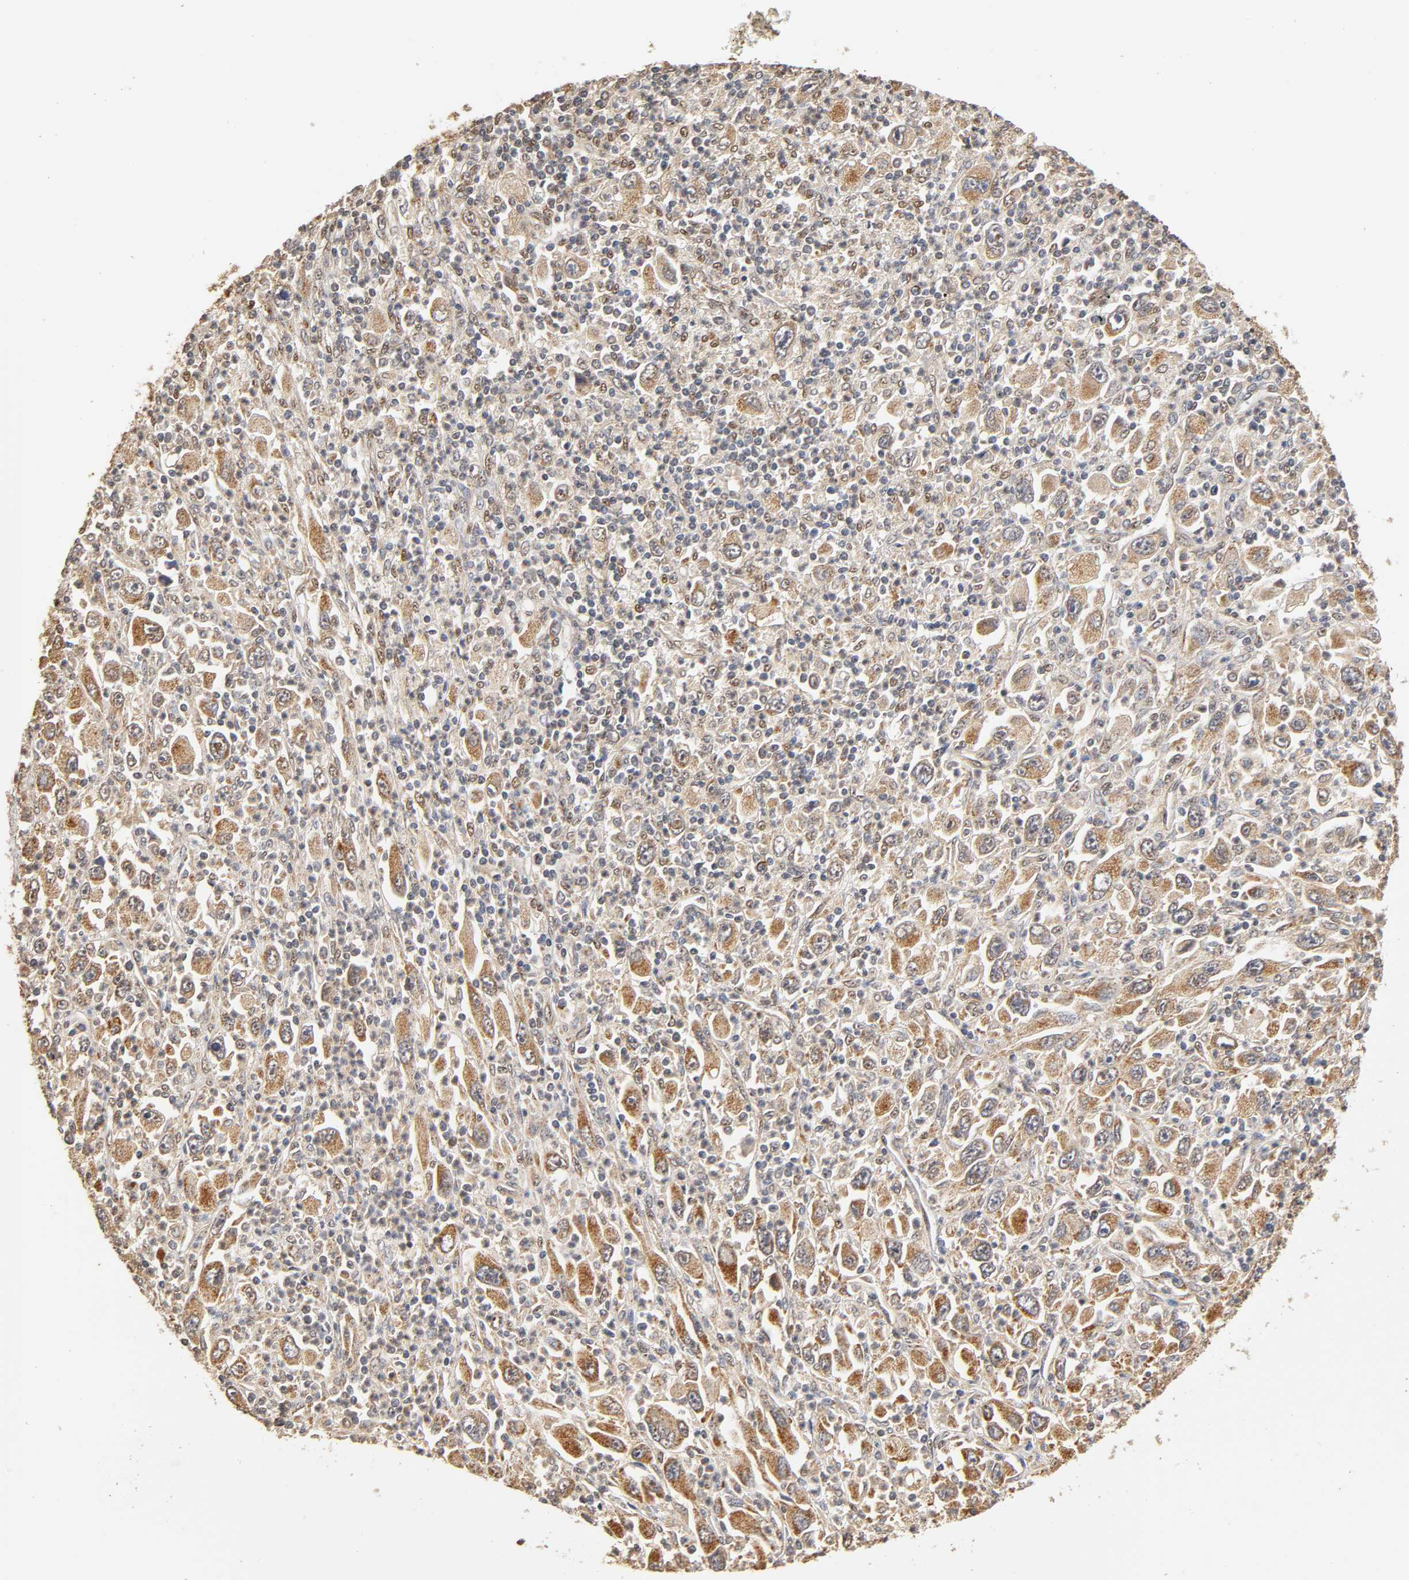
{"staining": {"intensity": "strong", "quantity": "25%-75%", "location": "cytoplasmic/membranous"}, "tissue": "melanoma", "cell_type": "Tumor cells", "image_type": "cancer", "snomed": [{"axis": "morphology", "description": "Malignant melanoma, Metastatic site"}, {"axis": "topography", "description": "Skin"}], "caption": "DAB (3,3'-diaminobenzidine) immunohistochemical staining of human malignant melanoma (metastatic site) exhibits strong cytoplasmic/membranous protein positivity in approximately 25%-75% of tumor cells.", "gene": "PKN1", "patient": {"sex": "female", "age": 56}}